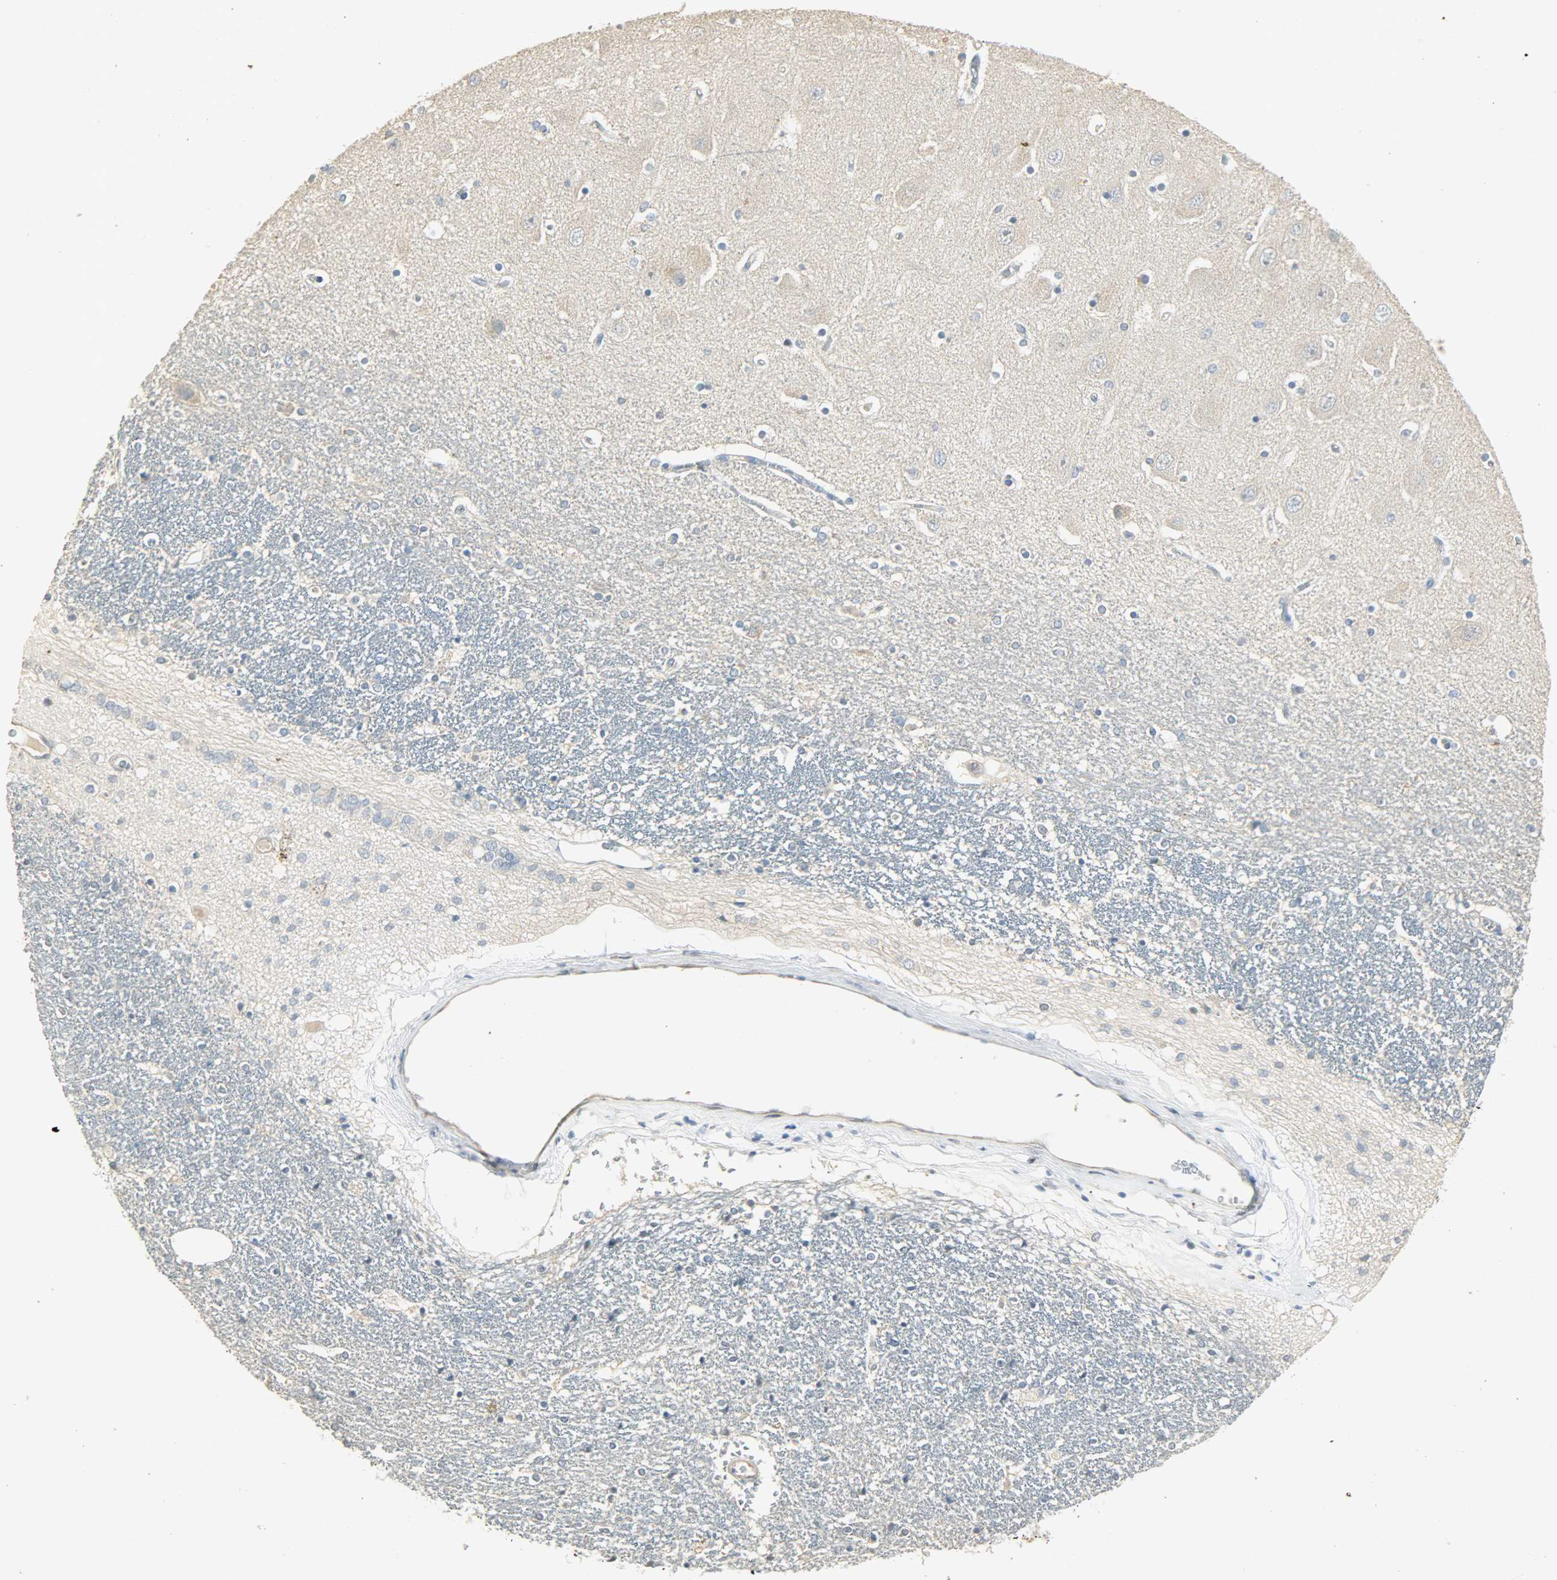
{"staining": {"intensity": "moderate", "quantity": "<25%", "location": "cytoplasmic/membranous"}, "tissue": "hippocampus", "cell_type": "Glial cells", "image_type": "normal", "snomed": [{"axis": "morphology", "description": "Normal tissue, NOS"}, {"axis": "topography", "description": "Hippocampus"}], "caption": "Hippocampus stained with a brown dye demonstrates moderate cytoplasmic/membranous positive staining in about <25% of glial cells.", "gene": "USP13", "patient": {"sex": "female", "age": 54}}